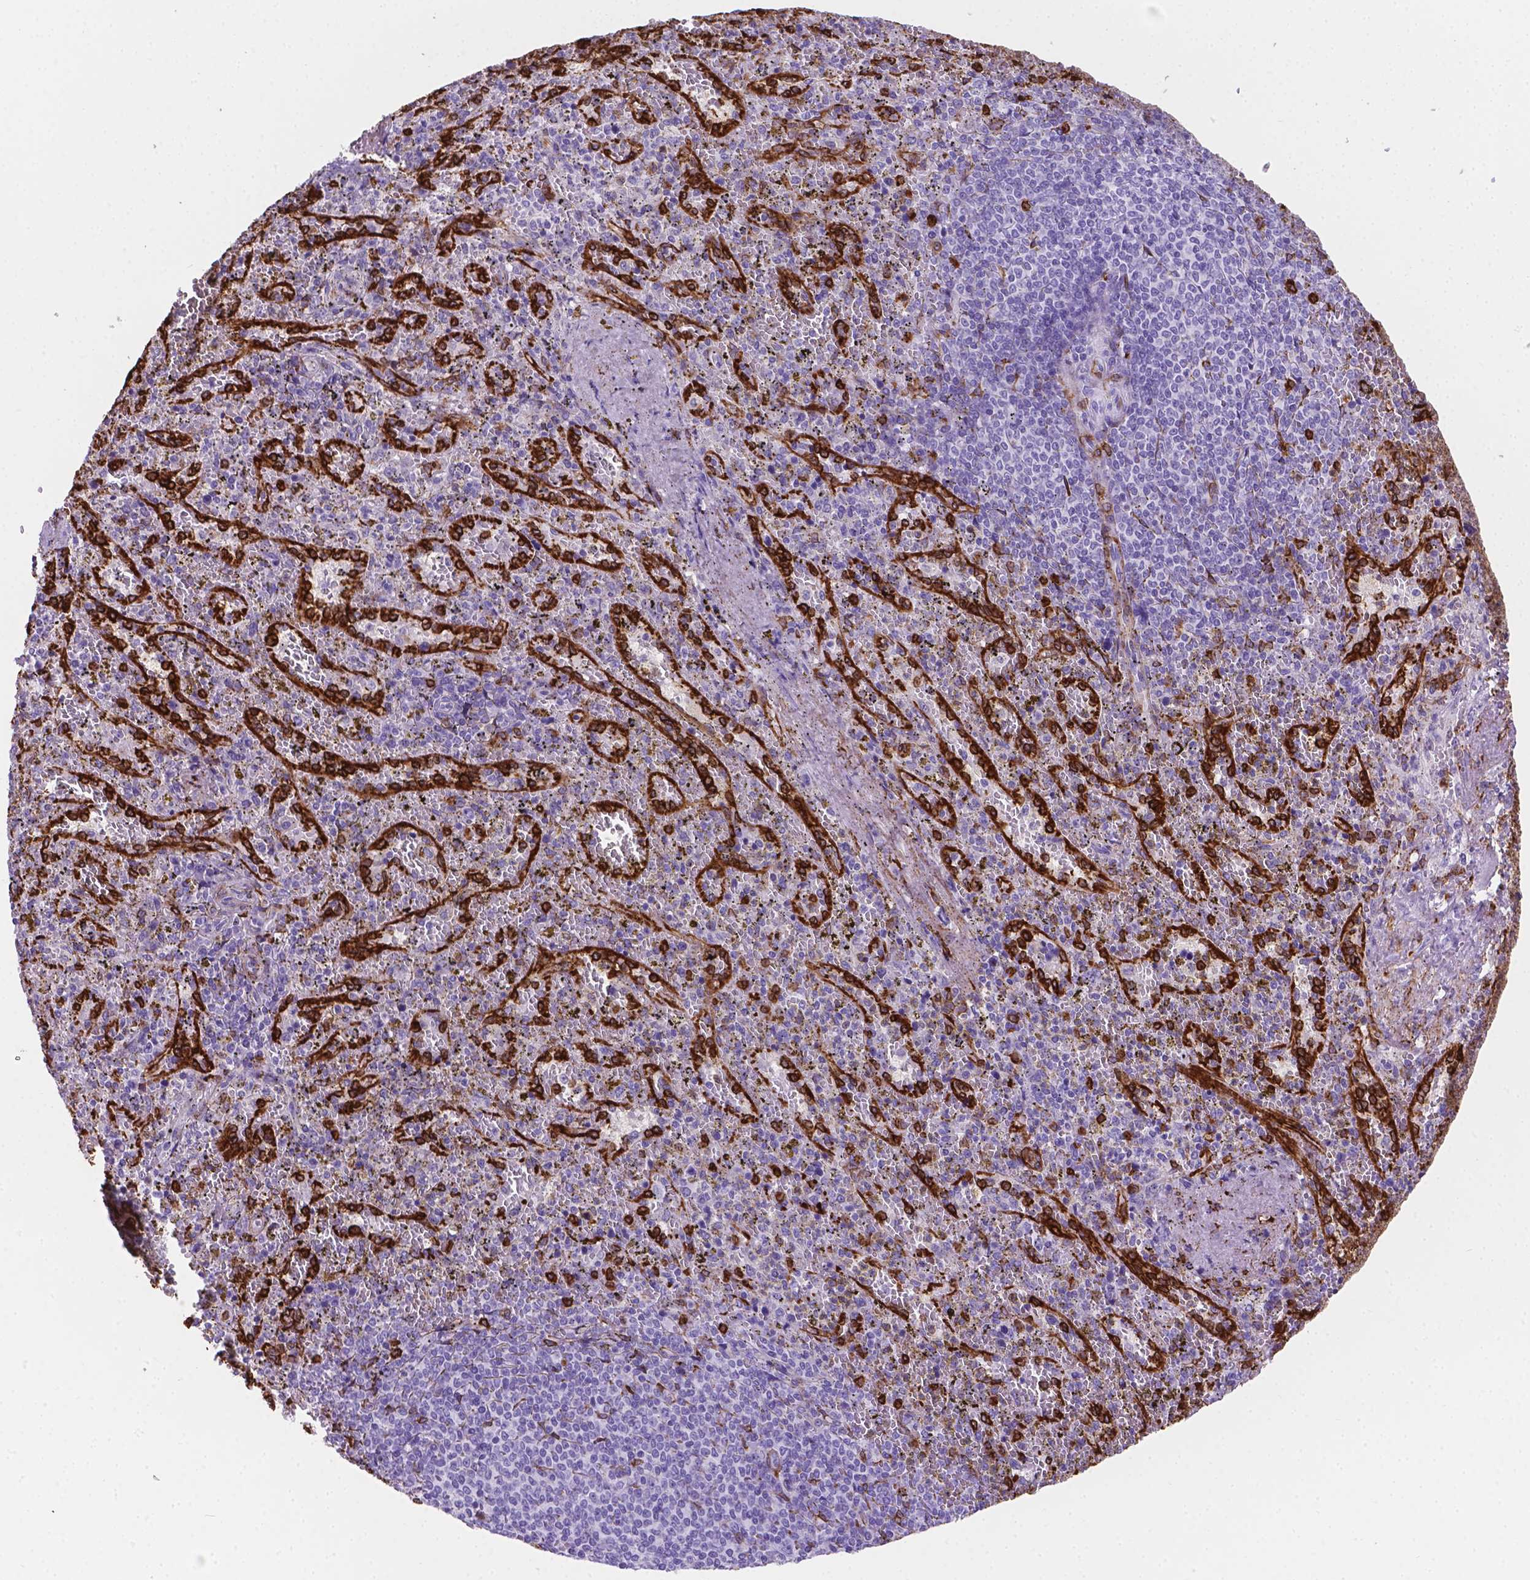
{"staining": {"intensity": "negative", "quantity": "none", "location": "none"}, "tissue": "spleen", "cell_type": "Cells in red pulp", "image_type": "normal", "snomed": [{"axis": "morphology", "description": "Normal tissue, NOS"}, {"axis": "topography", "description": "Spleen"}], "caption": "A micrograph of spleen stained for a protein displays no brown staining in cells in red pulp. (DAB (3,3'-diaminobenzidine) IHC visualized using brightfield microscopy, high magnification).", "gene": "MACF1", "patient": {"sex": "female", "age": 50}}